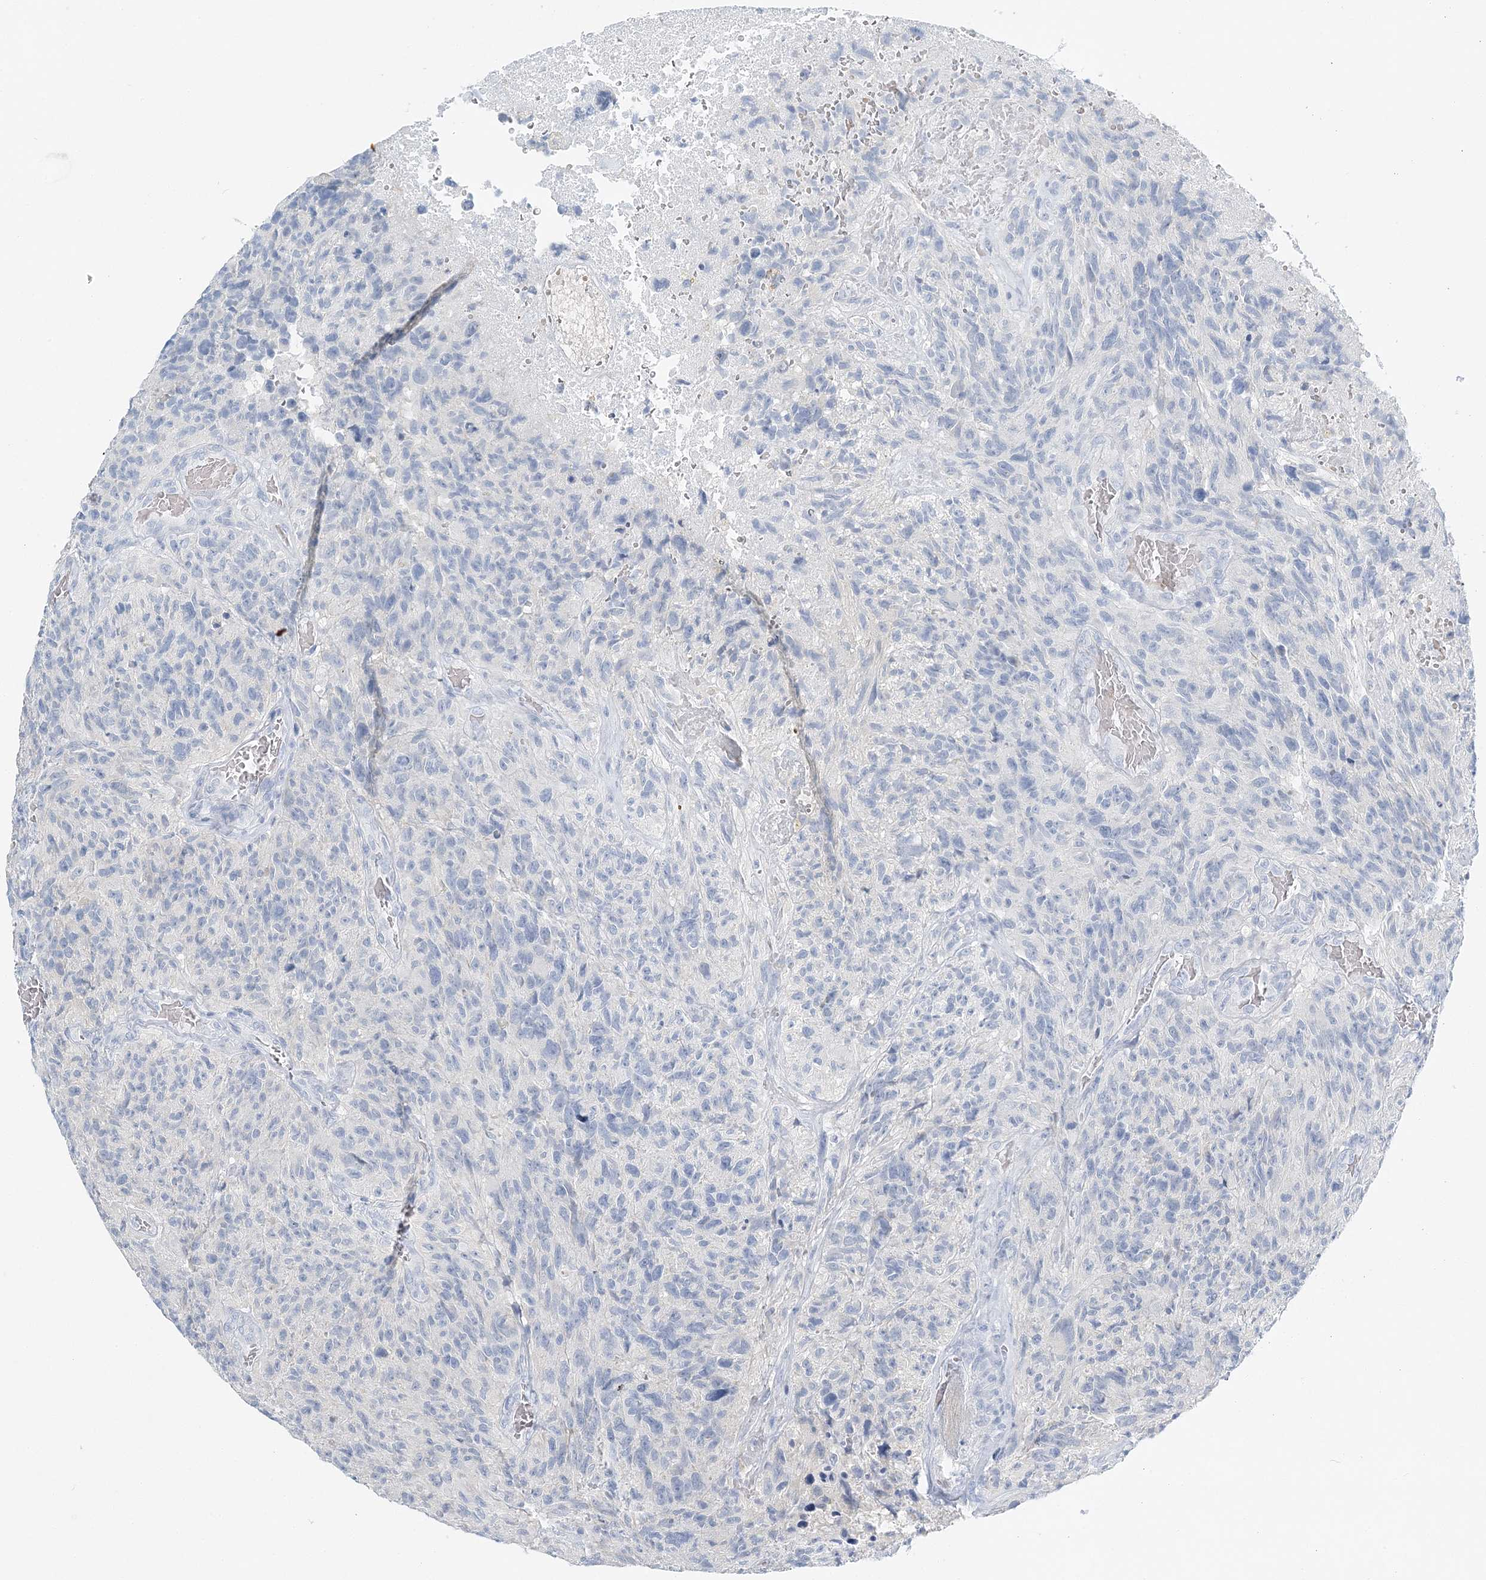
{"staining": {"intensity": "negative", "quantity": "none", "location": "none"}, "tissue": "glioma", "cell_type": "Tumor cells", "image_type": "cancer", "snomed": [{"axis": "morphology", "description": "Glioma, malignant, High grade"}, {"axis": "topography", "description": "Brain"}], "caption": "High power microscopy micrograph of an IHC micrograph of high-grade glioma (malignant), revealing no significant expression in tumor cells.", "gene": "VILL", "patient": {"sex": "male", "age": 69}}